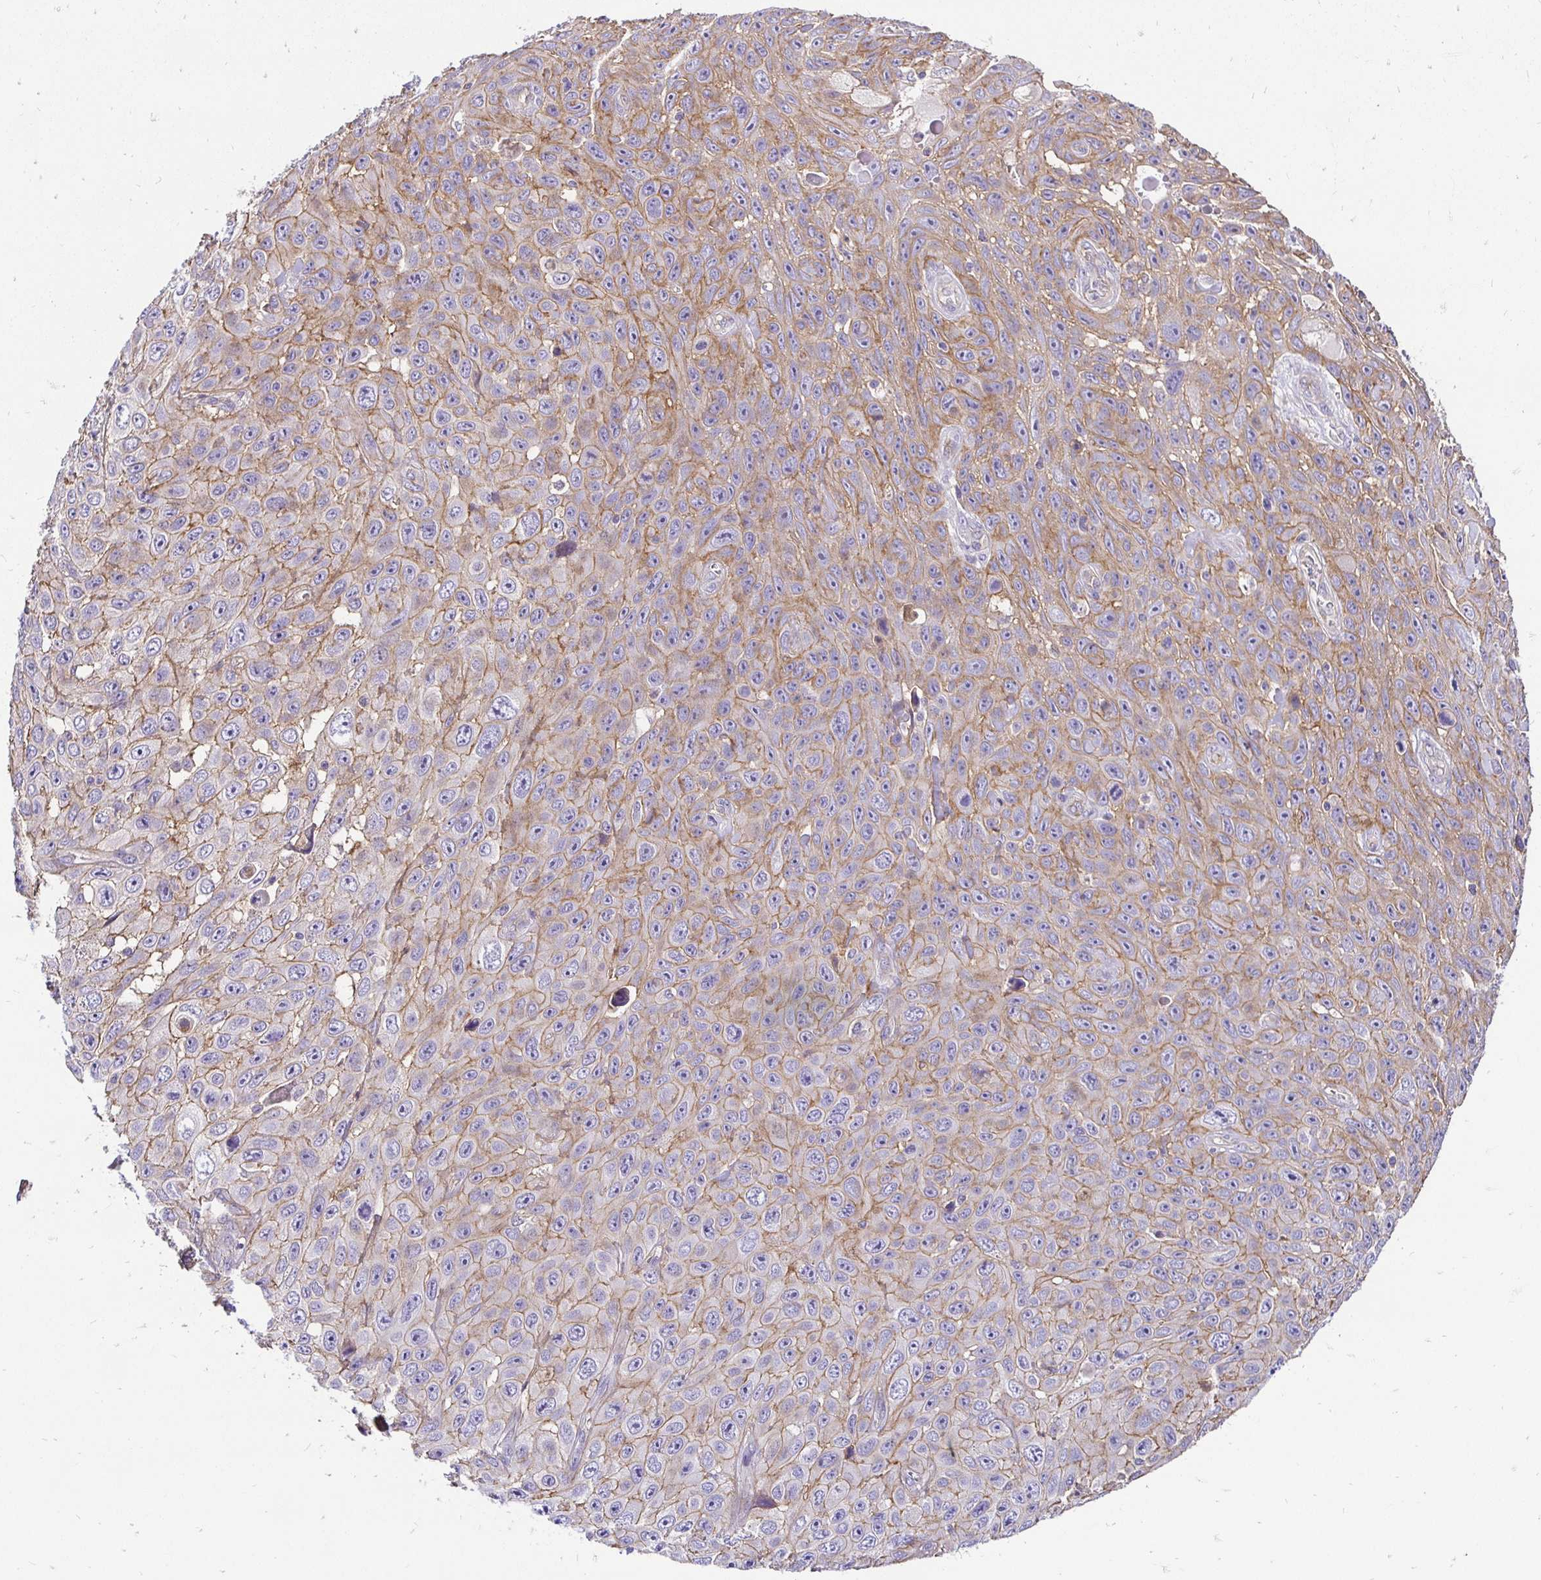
{"staining": {"intensity": "moderate", "quantity": "25%-75%", "location": "cytoplasmic/membranous"}, "tissue": "skin cancer", "cell_type": "Tumor cells", "image_type": "cancer", "snomed": [{"axis": "morphology", "description": "Squamous cell carcinoma, NOS"}, {"axis": "topography", "description": "Skin"}], "caption": "Human squamous cell carcinoma (skin) stained with a protein marker reveals moderate staining in tumor cells.", "gene": "SLC9A1", "patient": {"sex": "male", "age": 82}}